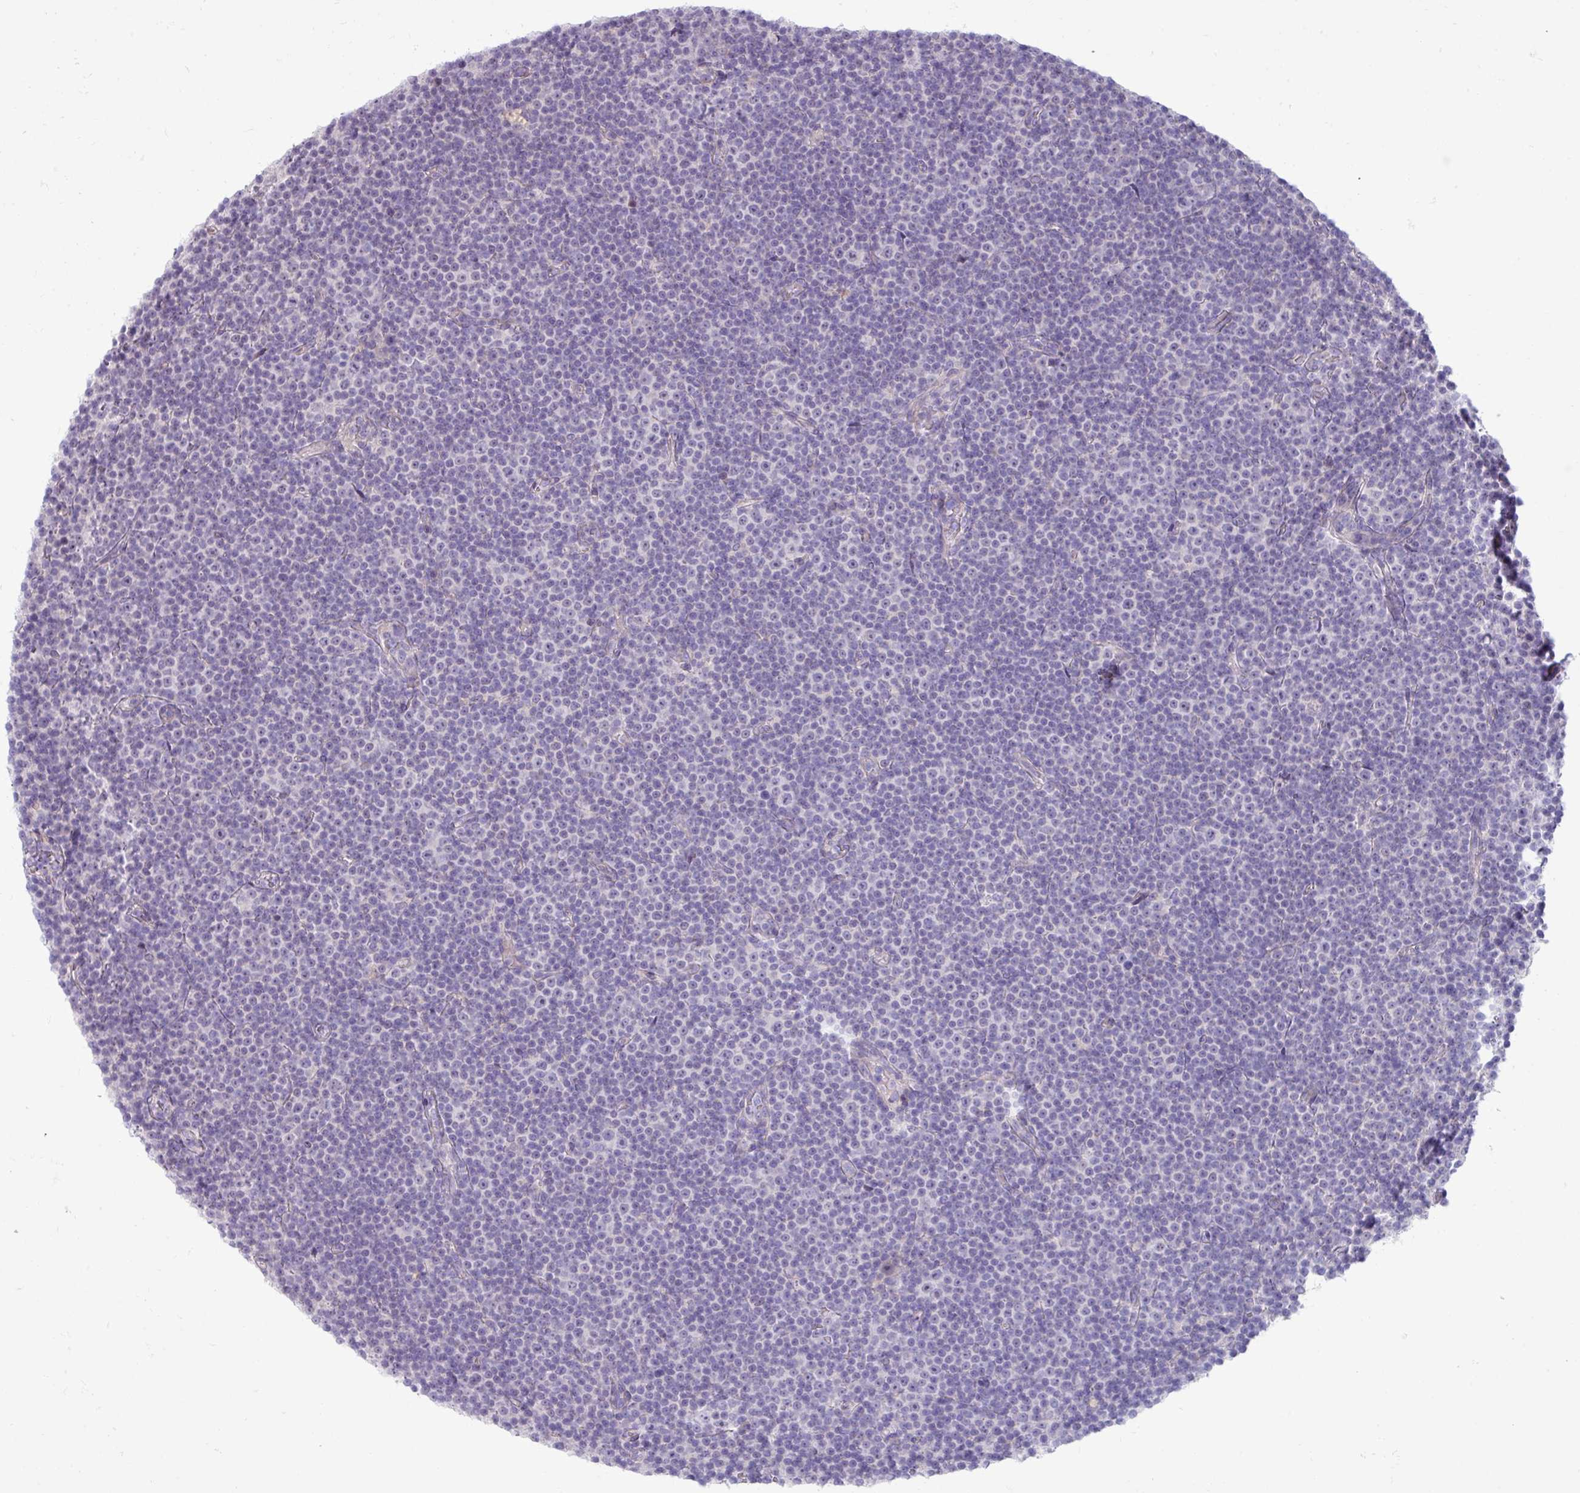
{"staining": {"intensity": "negative", "quantity": "none", "location": "none"}, "tissue": "lymphoma", "cell_type": "Tumor cells", "image_type": "cancer", "snomed": [{"axis": "morphology", "description": "Malignant lymphoma, non-Hodgkin's type, Low grade"}, {"axis": "topography", "description": "Lymph node"}], "caption": "DAB (3,3'-diaminobenzidine) immunohistochemical staining of malignant lymphoma, non-Hodgkin's type (low-grade) reveals no significant staining in tumor cells.", "gene": "IRGC", "patient": {"sex": "female", "age": 67}}